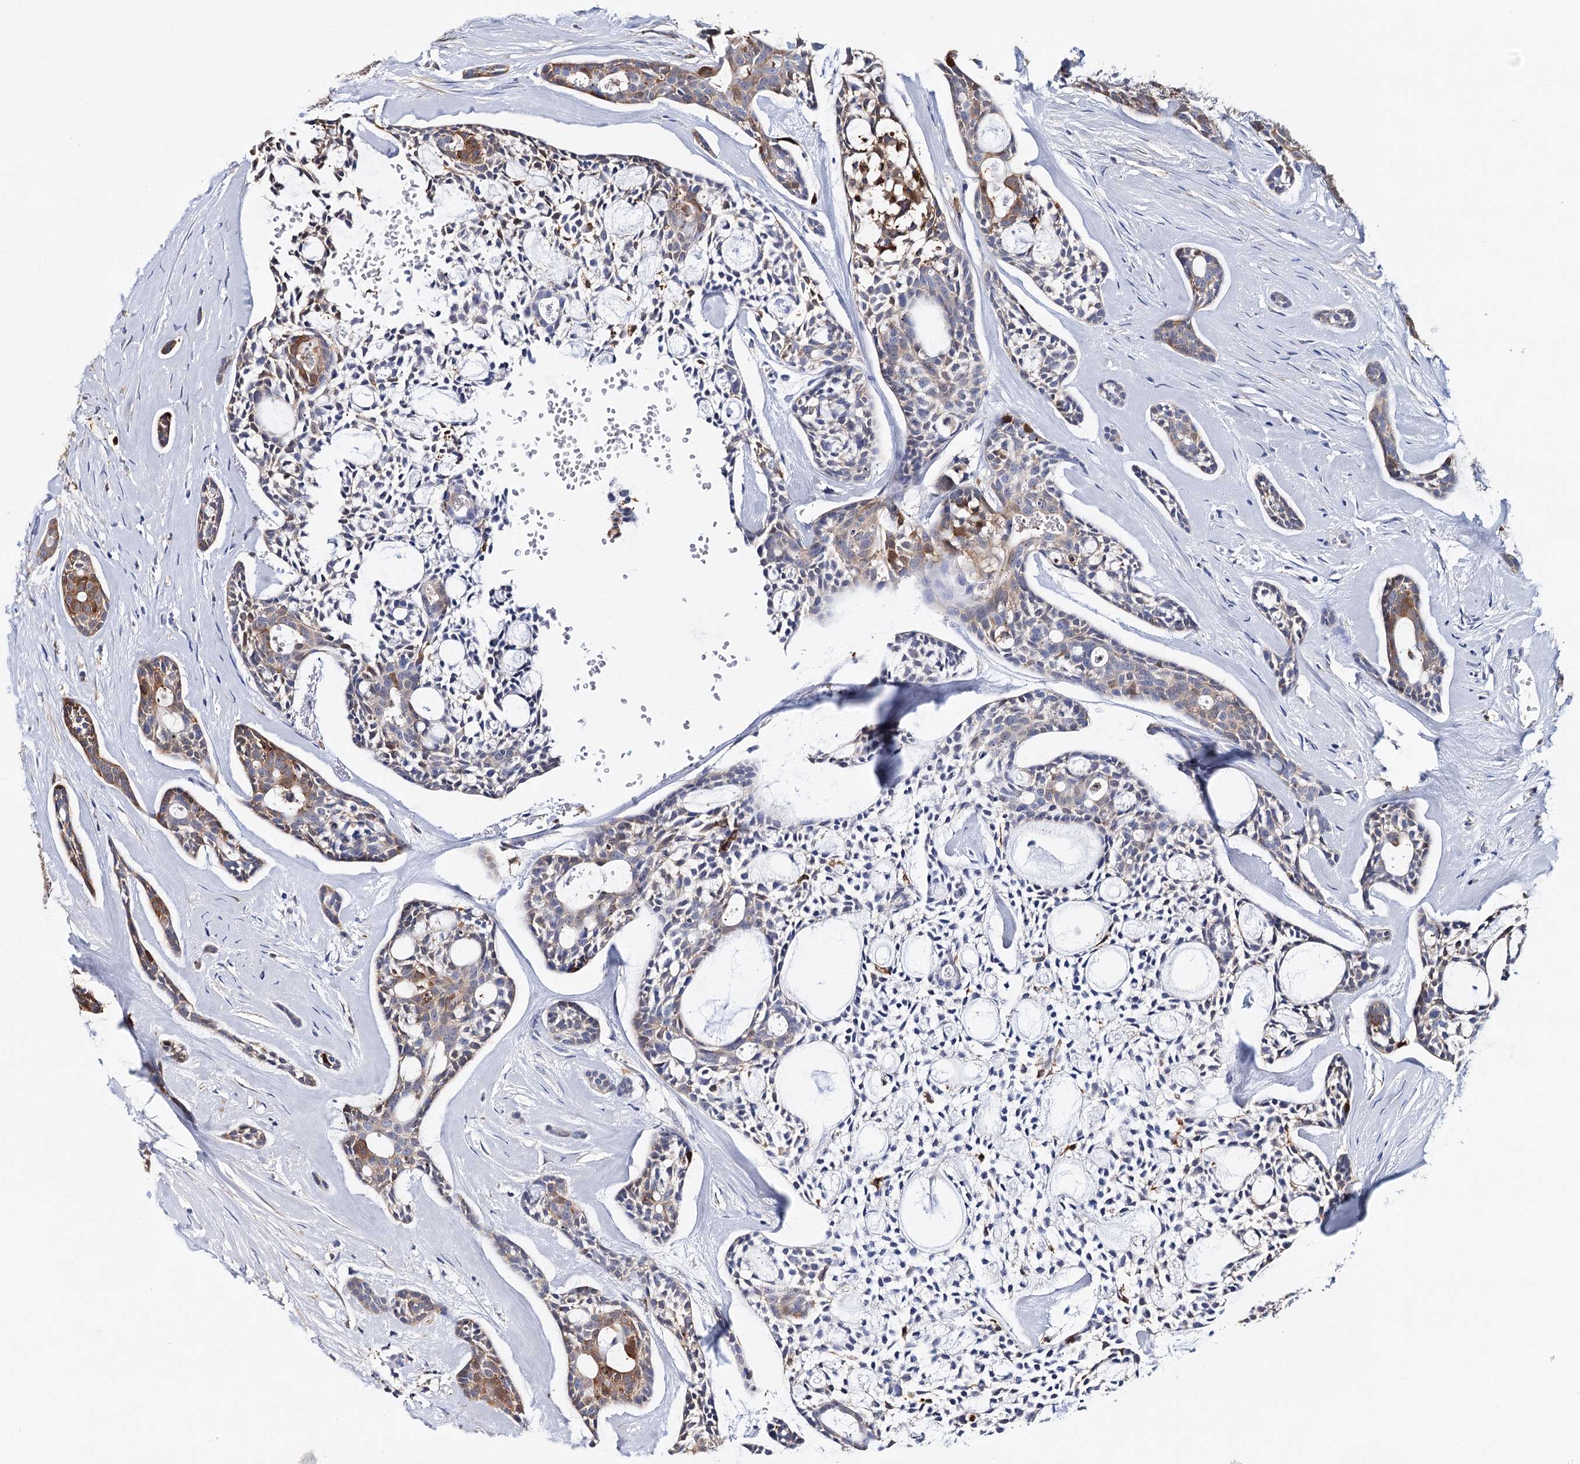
{"staining": {"intensity": "moderate", "quantity": "<25%", "location": "cytoplasmic/membranous"}, "tissue": "head and neck cancer", "cell_type": "Tumor cells", "image_type": "cancer", "snomed": [{"axis": "morphology", "description": "Adenocarcinoma, NOS"}, {"axis": "topography", "description": "Subcutis"}, {"axis": "topography", "description": "Head-Neck"}], "caption": "IHC micrograph of neoplastic tissue: human head and neck cancer (adenocarcinoma) stained using IHC displays low levels of moderate protein expression localized specifically in the cytoplasmic/membranous of tumor cells, appearing as a cytoplasmic/membranous brown color.", "gene": "CFAP46", "patient": {"sex": "female", "age": 73}}